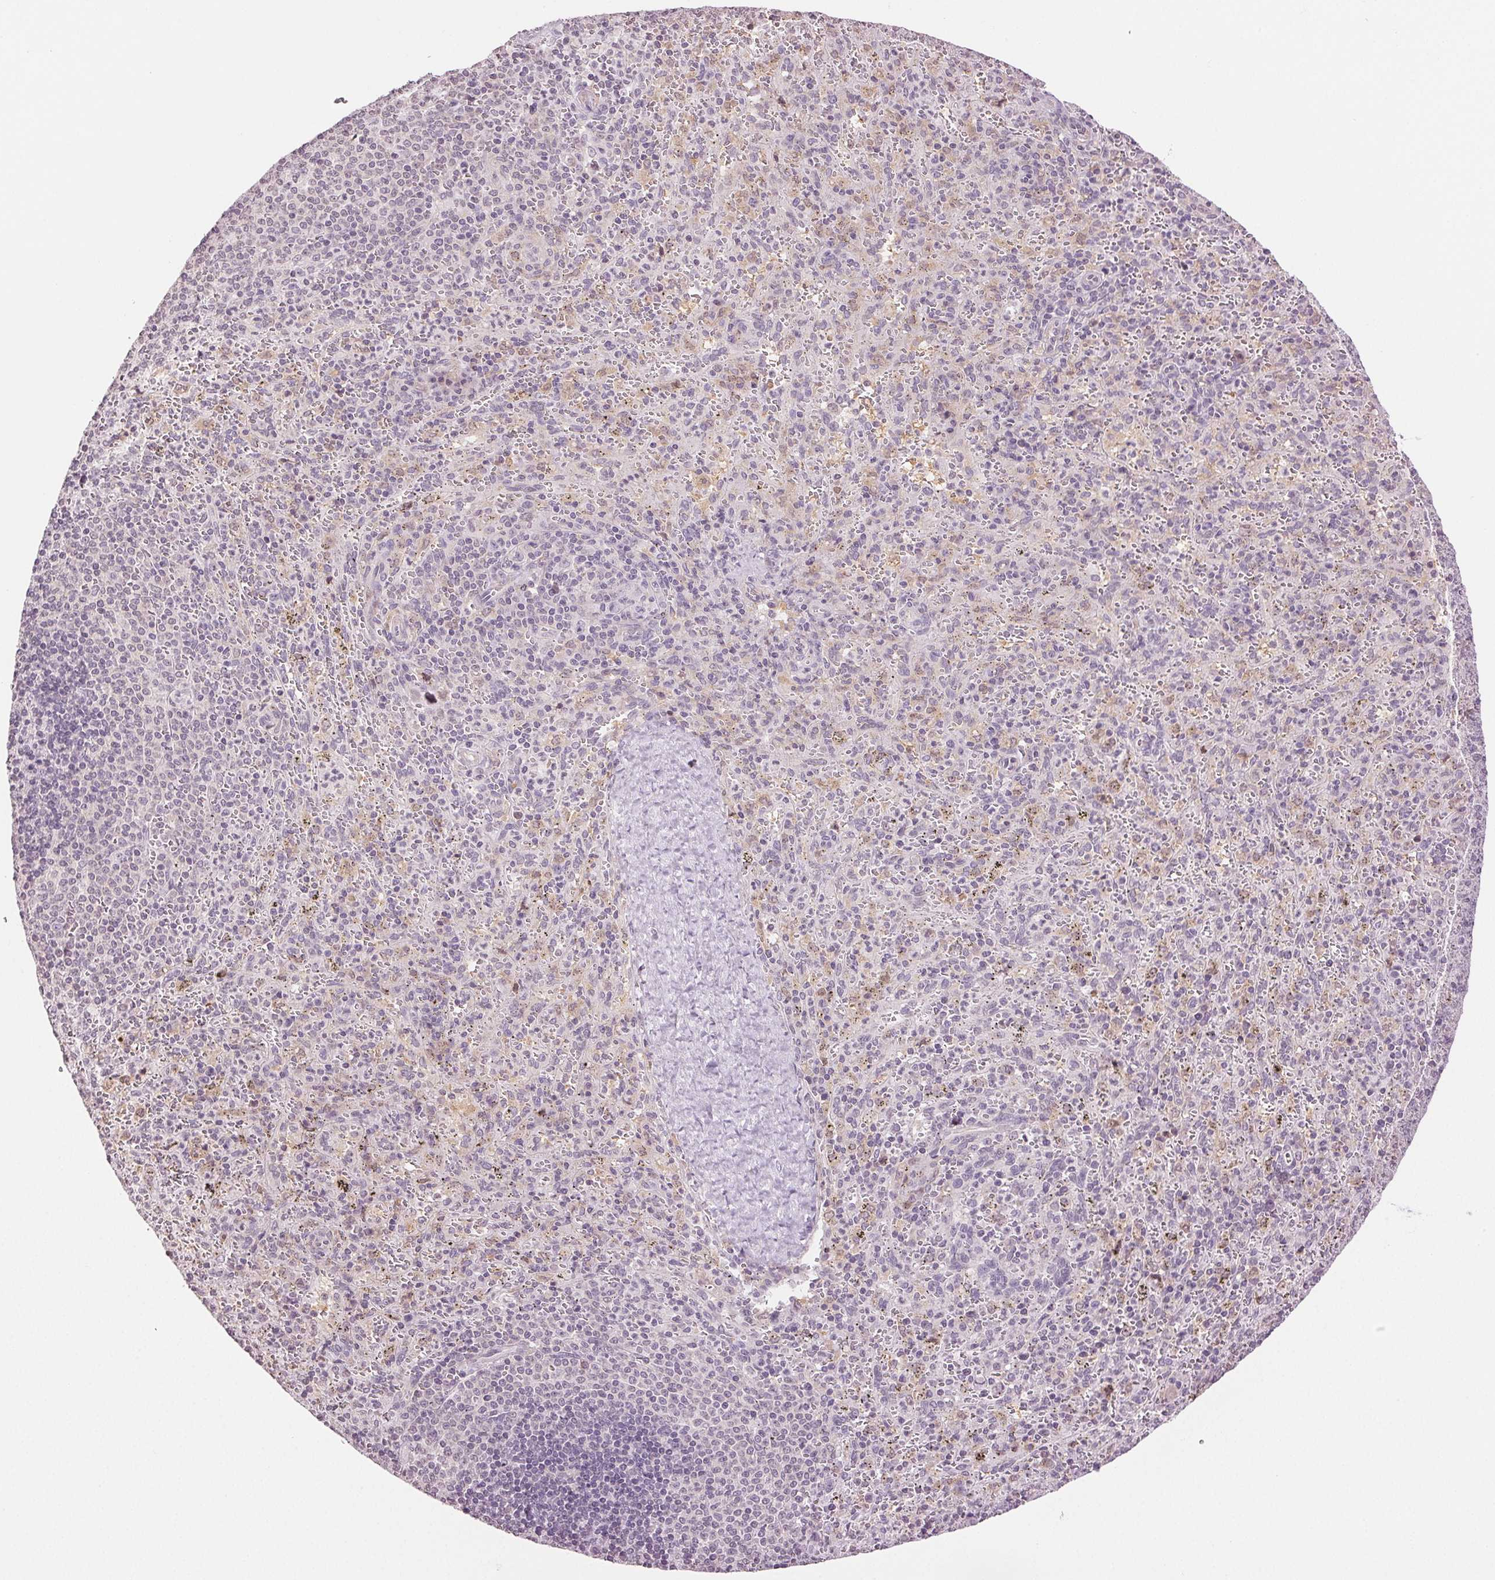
{"staining": {"intensity": "negative", "quantity": "none", "location": "none"}, "tissue": "spleen", "cell_type": "Cells in red pulp", "image_type": "normal", "snomed": [{"axis": "morphology", "description": "Normal tissue, NOS"}, {"axis": "topography", "description": "Spleen"}], "caption": "Immunohistochemical staining of normal spleen demonstrates no significant positivity in cells in red pulp.", "gene": "TNNT3", "patient": {"sex": "male", "age": 57}}